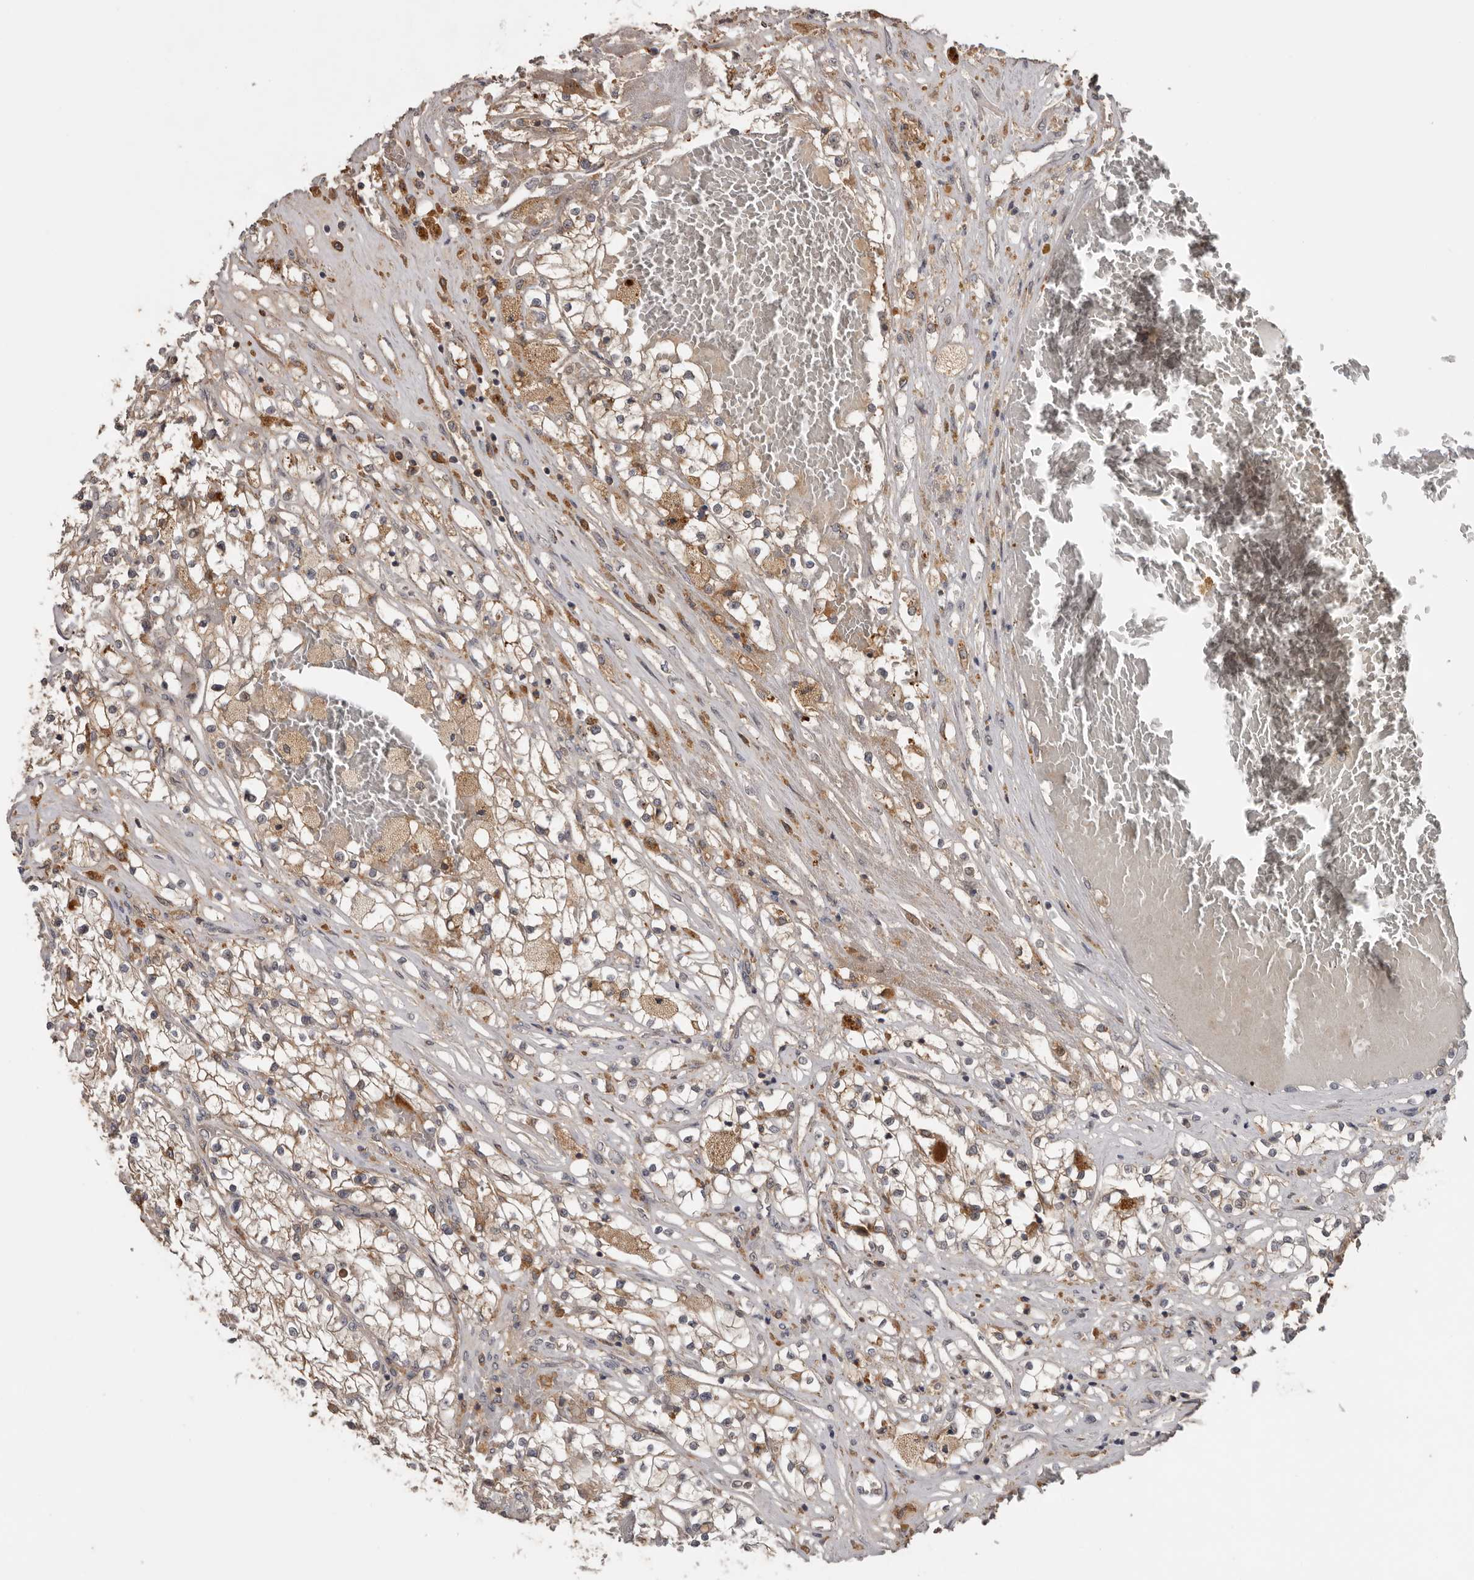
{"staining": {"intensity": "weak", "quantity": "25%-75%", "location": "cytoplasmic/membranous"}, "tissue": "renal cancer", "cell_type": "Tumor cells", "image_type": "cancer", "snomed": [{"axis": "morphology", "description": "Normal tissue, NOS"}, {"axis": "morphology", "description": "Adenocarcinoma, NOS"}, {"axis": "topography", "description": "Kidney"}], "caption": "Immunohistochemical staining of renal cancer reveals low levels of weak cytoplasmic/membranous expression in approximately 25%-75% of tumor cells. (Brightfield microscopy of DAB IHC at high magnification).", "gene": "NMUR1", "patient": {"sex": "male", "age": 68}}